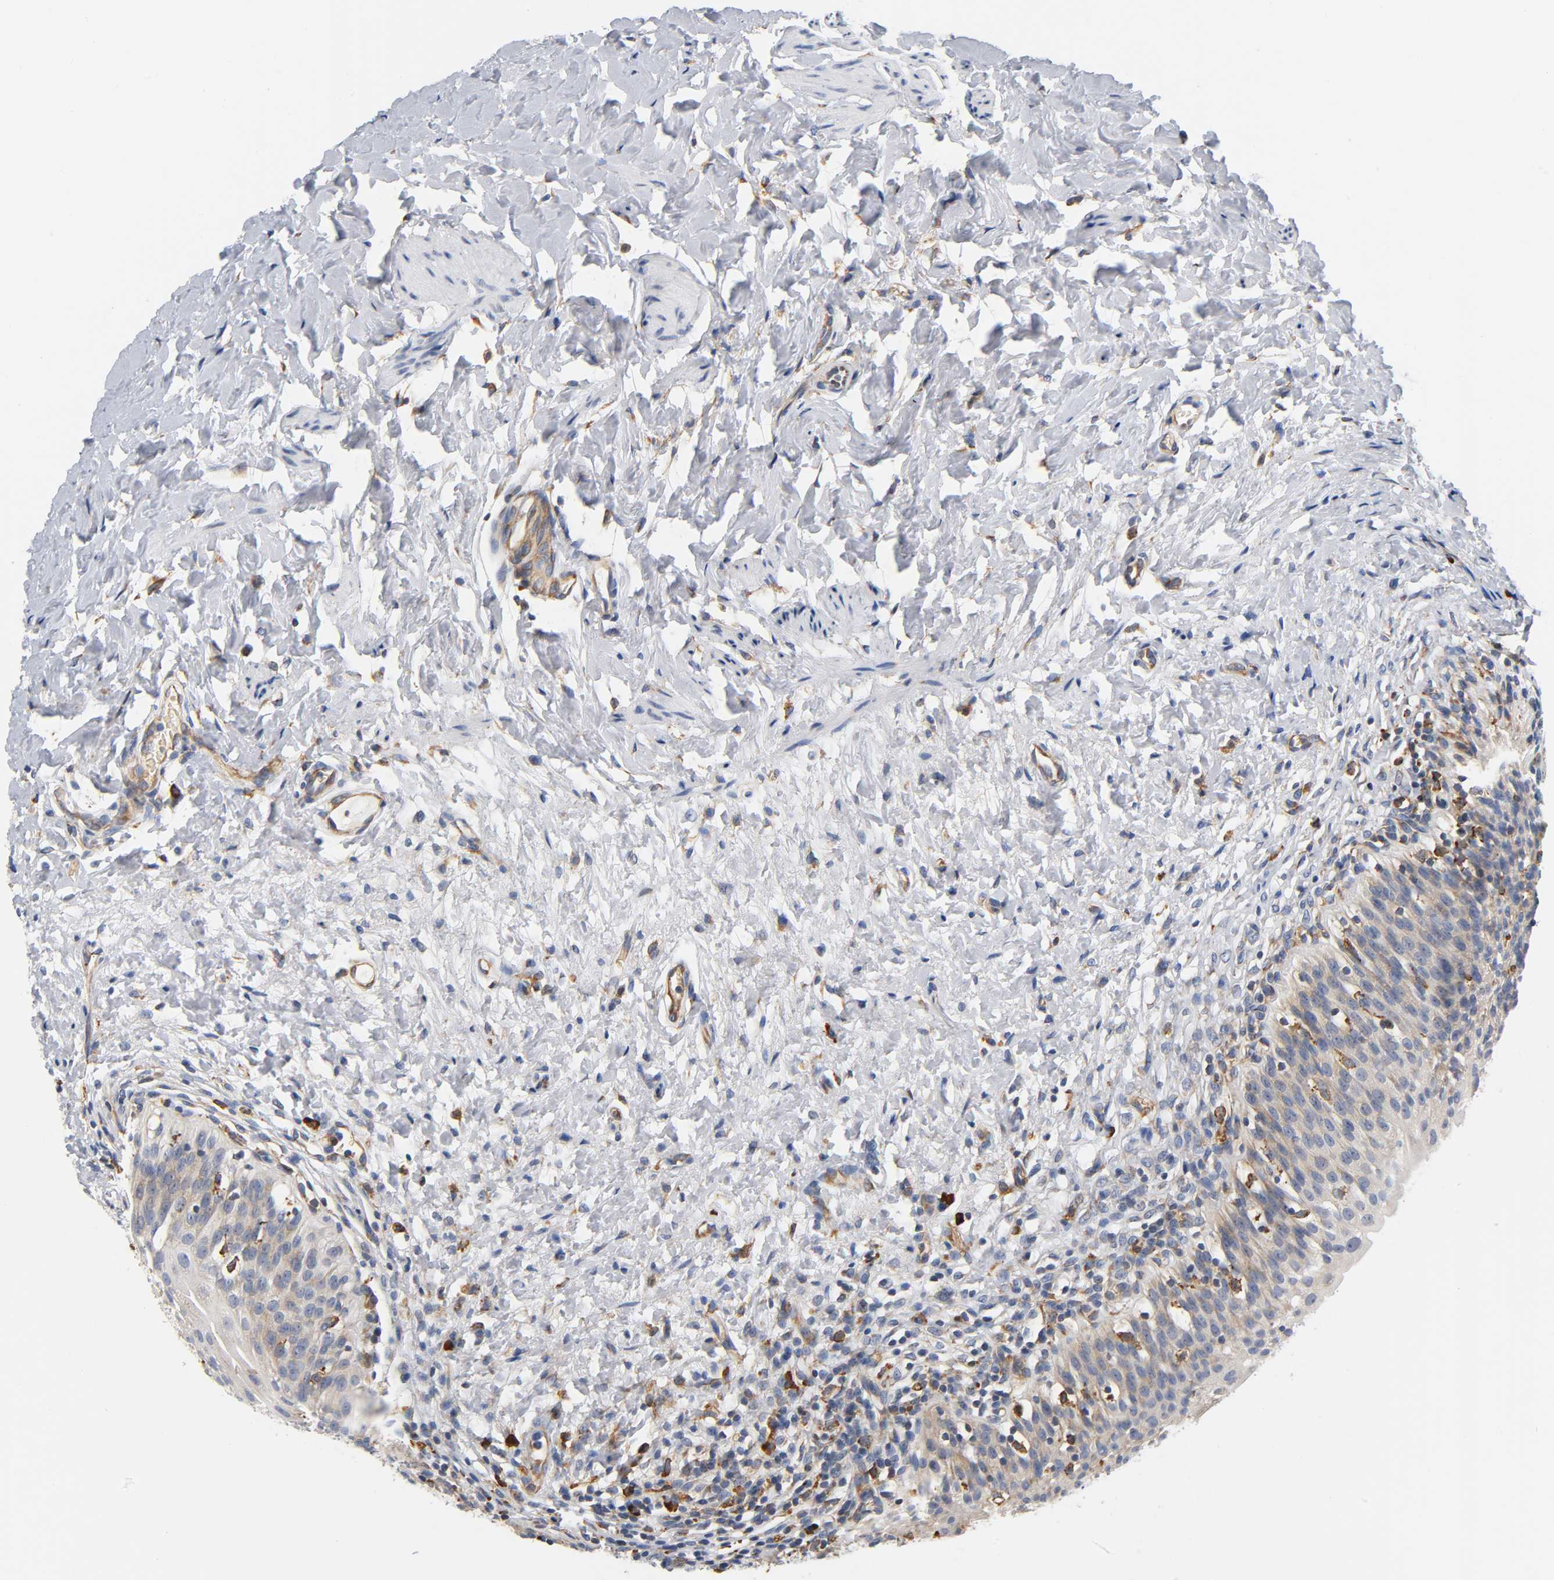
{"staining": {"intensity": "moderate", "quantity": ">75%", "location": "cytoplasmic/membranous"}, "tissue": "urinary bladder", "cell_type": "Urothelial cells", "image_type": "normal", "snomed": [{"axis": "morphology", "description": "Normal tissue, NOS"}, {"axis": "topography", "description": "Urinary bladder"}], "caption": "Benign urinary bladder demonstrates moderate cytoplasmic/membranous staining in about >75% of urothelial cells Using DAB (brown) and hematoxylin (blue) stains, captured at high magnification using brightfield microscopy..", "gene": "UCKL1", "patient": {"sex": "female", "age": 80}}